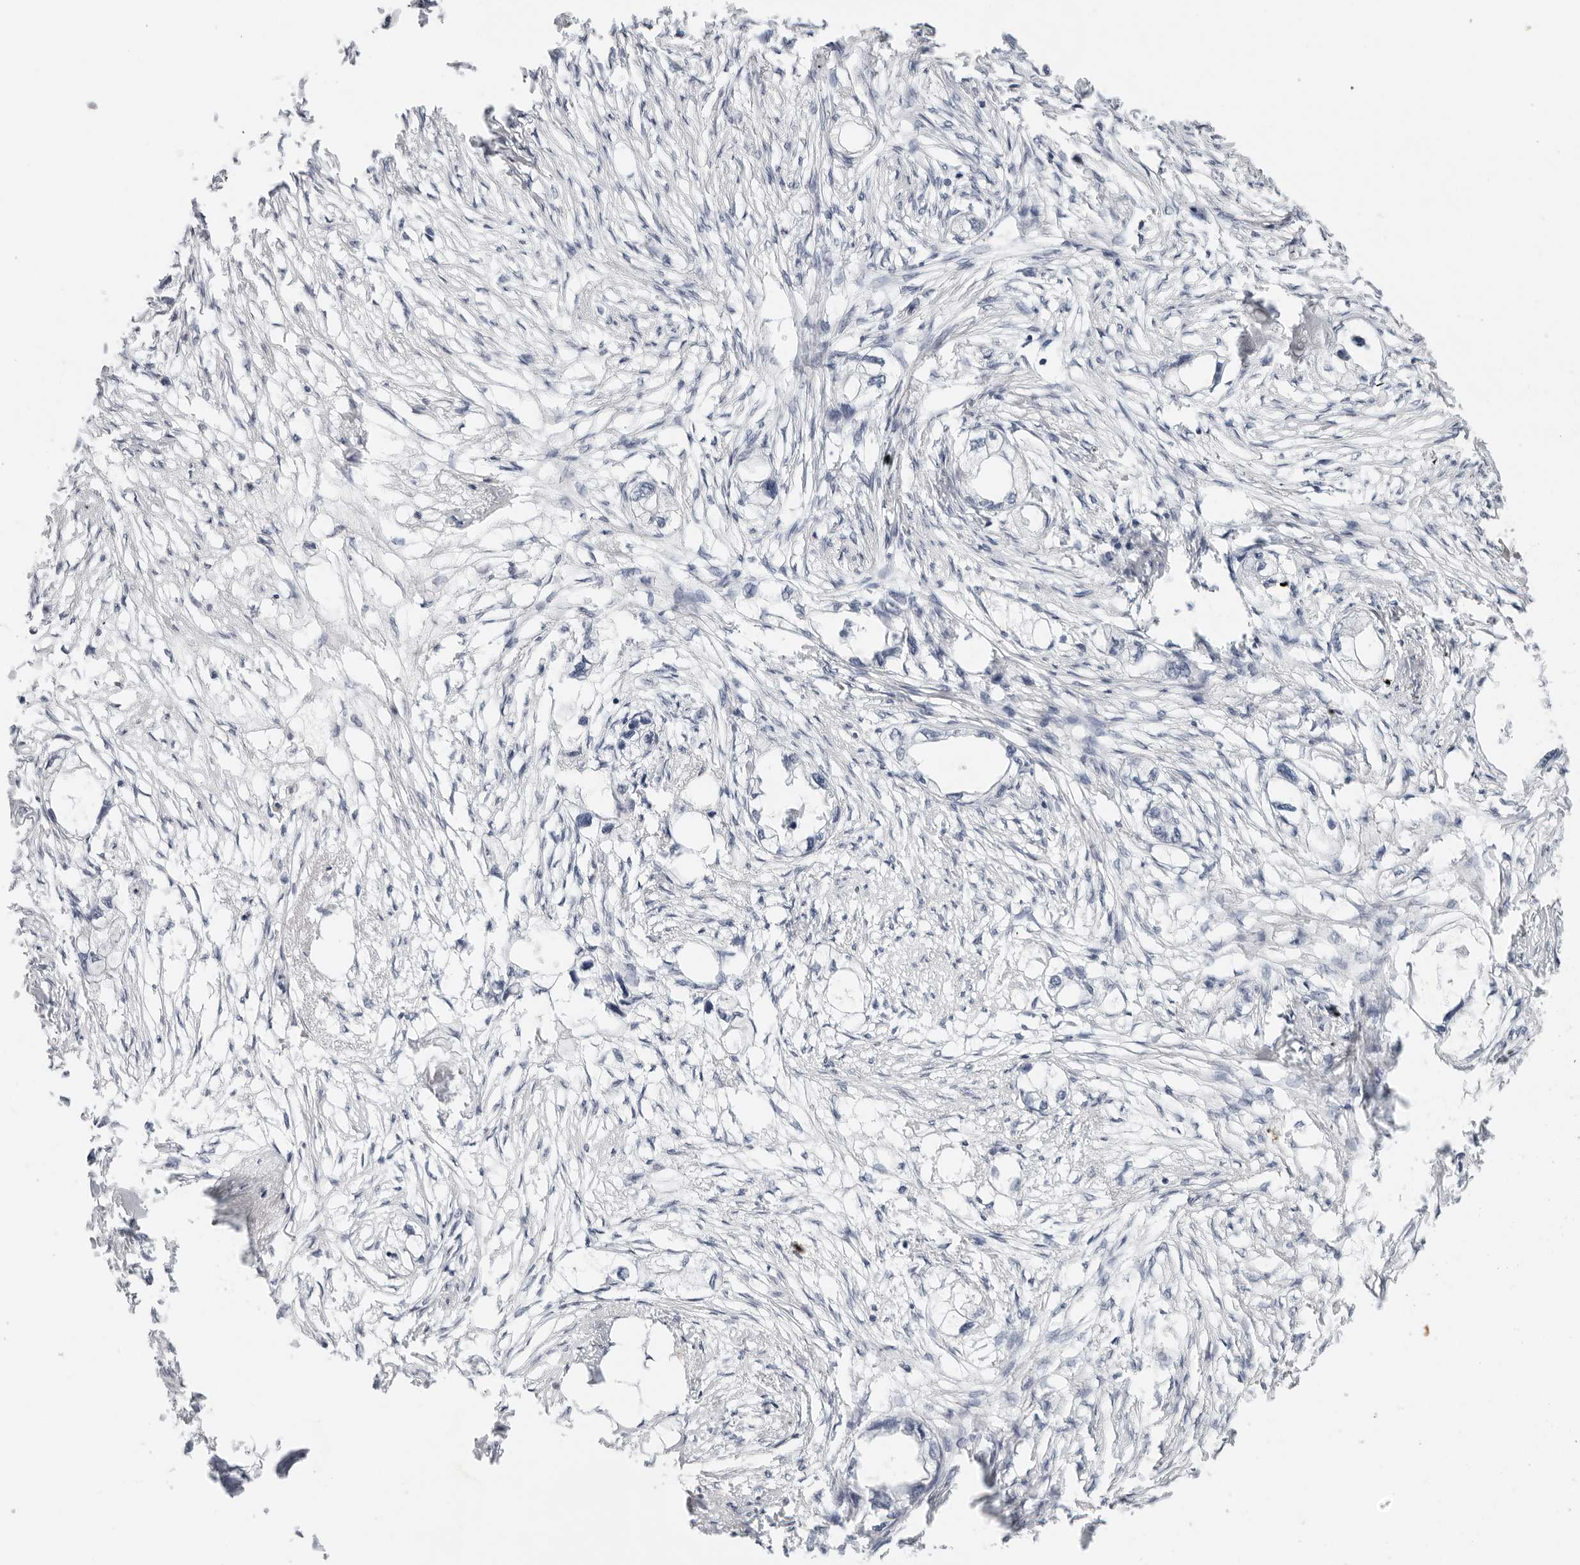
{"staining": {"intensity": "negative", "quantity": "none", "location": "none"}, "tissue": "endometrial cancer", "cell_type": "Tumor cells", "image_type": "cancer", "snomed": [{"axis": "morphology", "description": "Adenocarcinoma, NOS"}, {"axis": "morphology", "description": "Adenocarcinoma, metastatic, NOS"}, {"axis": "topography", "description": "Adipose tissue"}, {"axis": "topography", "description": "Endometrium"}], "caption": "Protein analysis of endometrial cancer (metastatic adenocarcinoma) shows no significant positivity in tumor cells.", "gene": "FLG2", "patient": {"sex": "female", "age": 67}}